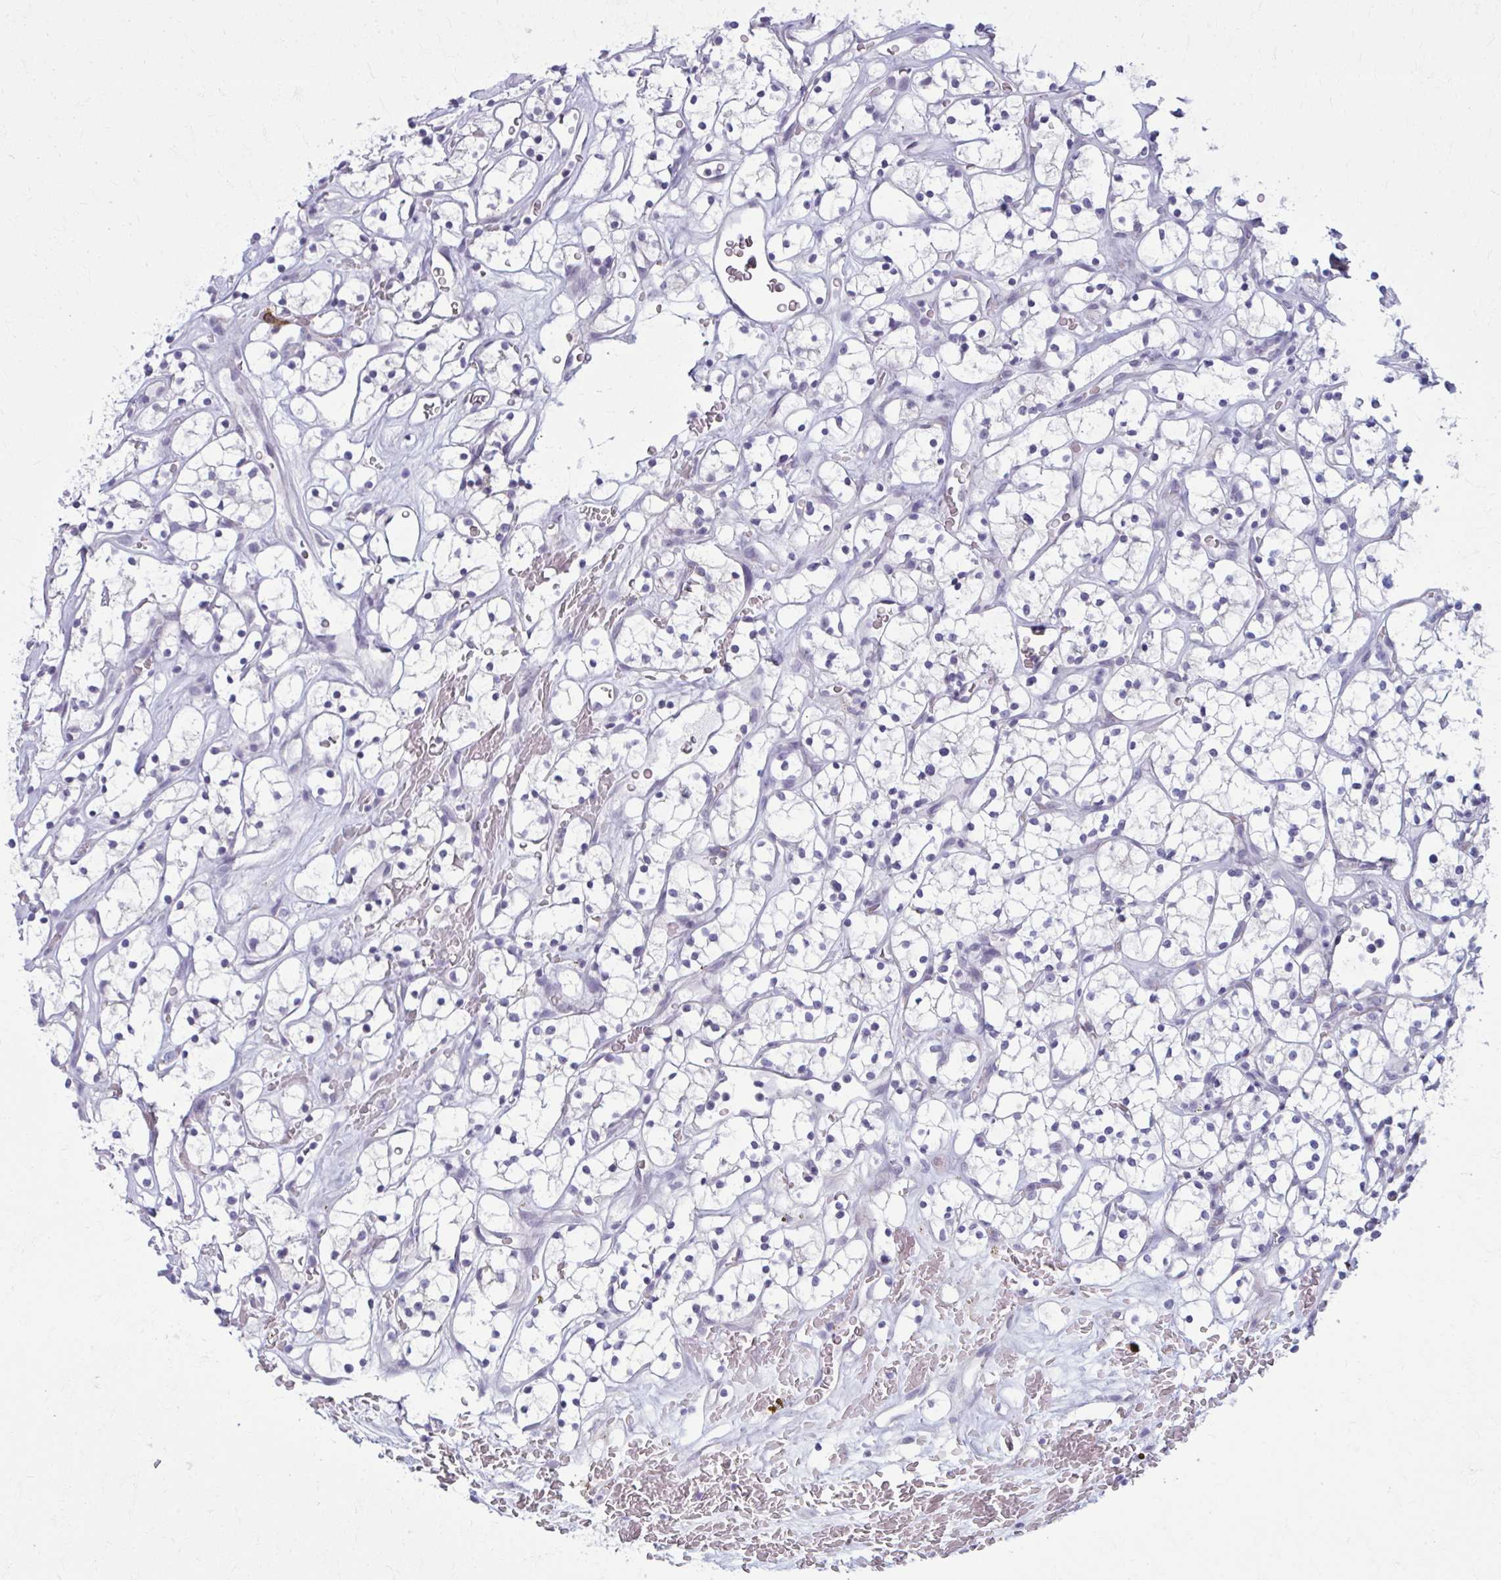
{"staining": {"intensity": "negative", "quantity": "none", "location": "none"}, "tissue": "renal cancer", "cell_type": "Tumor cells", "image_type": "cancer", "snomed": [{"axis": "morphology", "description": "Adenocarcinoma, NOS"}, {"axis": "topography", "description": "Kidney"}], "caption": "Human renal cancer (adenocarcinoma) stained for a protein using IHC displays no expression in tumor cells.", "gene": "CD38", "patient": {"sex": "female", "age": 64}}